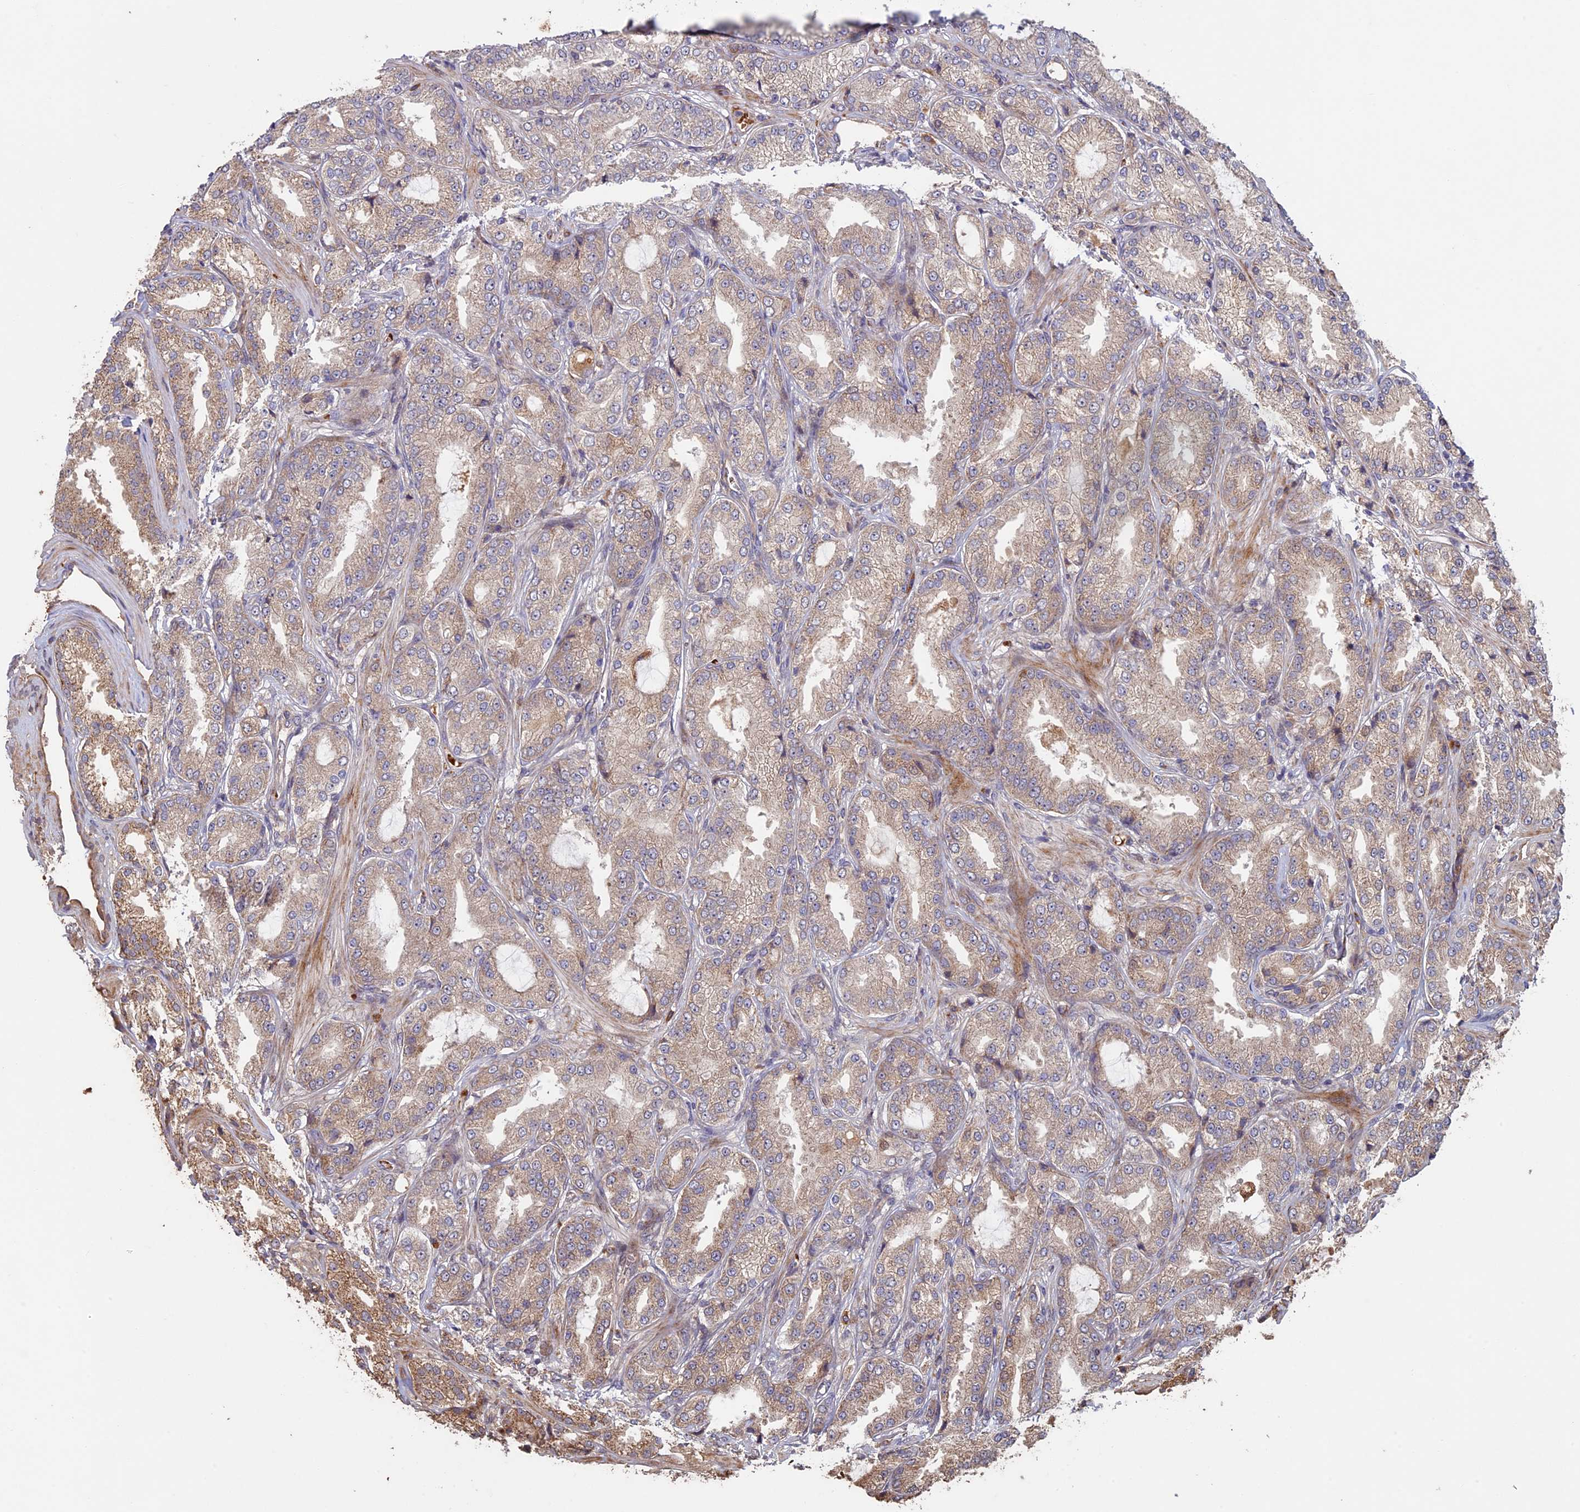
{"staining": {"intensity": "weak", "quantity": "25%-75%", "location": "cytoplasmic/membranous"}, "tissue": "prostate cancer", "cell_type": "Tumor cells", "image_type": "cancer", "snomed": [{"axis": "morphology", "description": "Adenocarcinoma, Low grade"}, {"axis": "topography", "description": "Prostate"}], "caption": "Weak cytoplasmic/membranous positivity is identified in about 25%-75% of tumor cells in prostate adenocarcinoma (low-grade). (DAB = brown stain, brightfield microscopy at high magnification).", "gene": "RCCD1", "patient": {"sex": "male", "age": 59}}